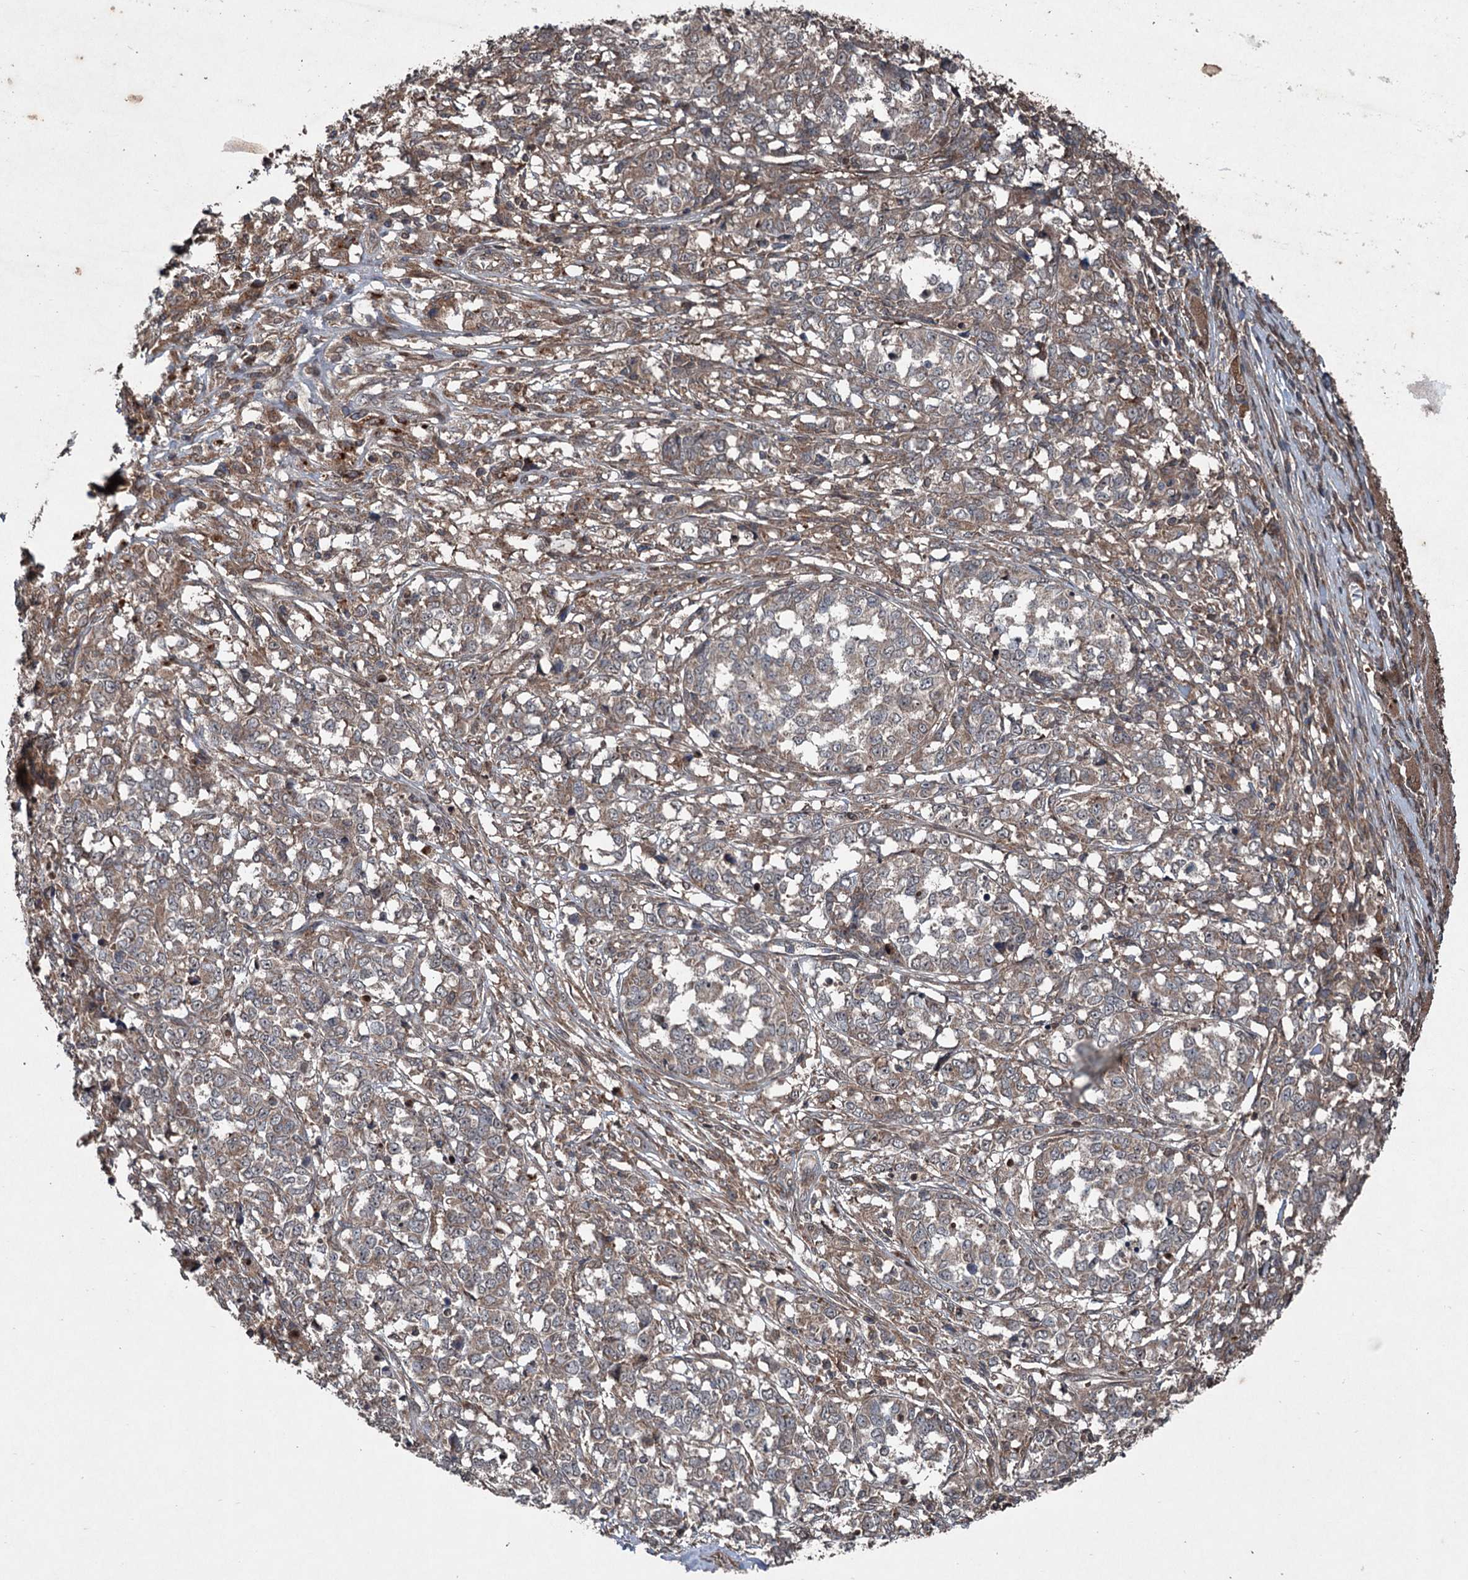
{"staining": {"intensity": "weak", "quantity": ">75%", "location": "cytoplasmic/membranous"}, "tissue": "melanoma", "cell_type": "Tumor cells", "image_type": "cancer", "snomed": [{"axis": "morphology", "description": "Malignant melanoma, NOS"}, {"axis": "topography", "description": "Skin"}], "caption": "Immunohistochemical staining of melanoma reveals low levels of weak cytoplasmic/membranous positivity in about >75% of tumor cells.", "gene": "ALAS1", "patient": {"sex": "female", "age": 72}}